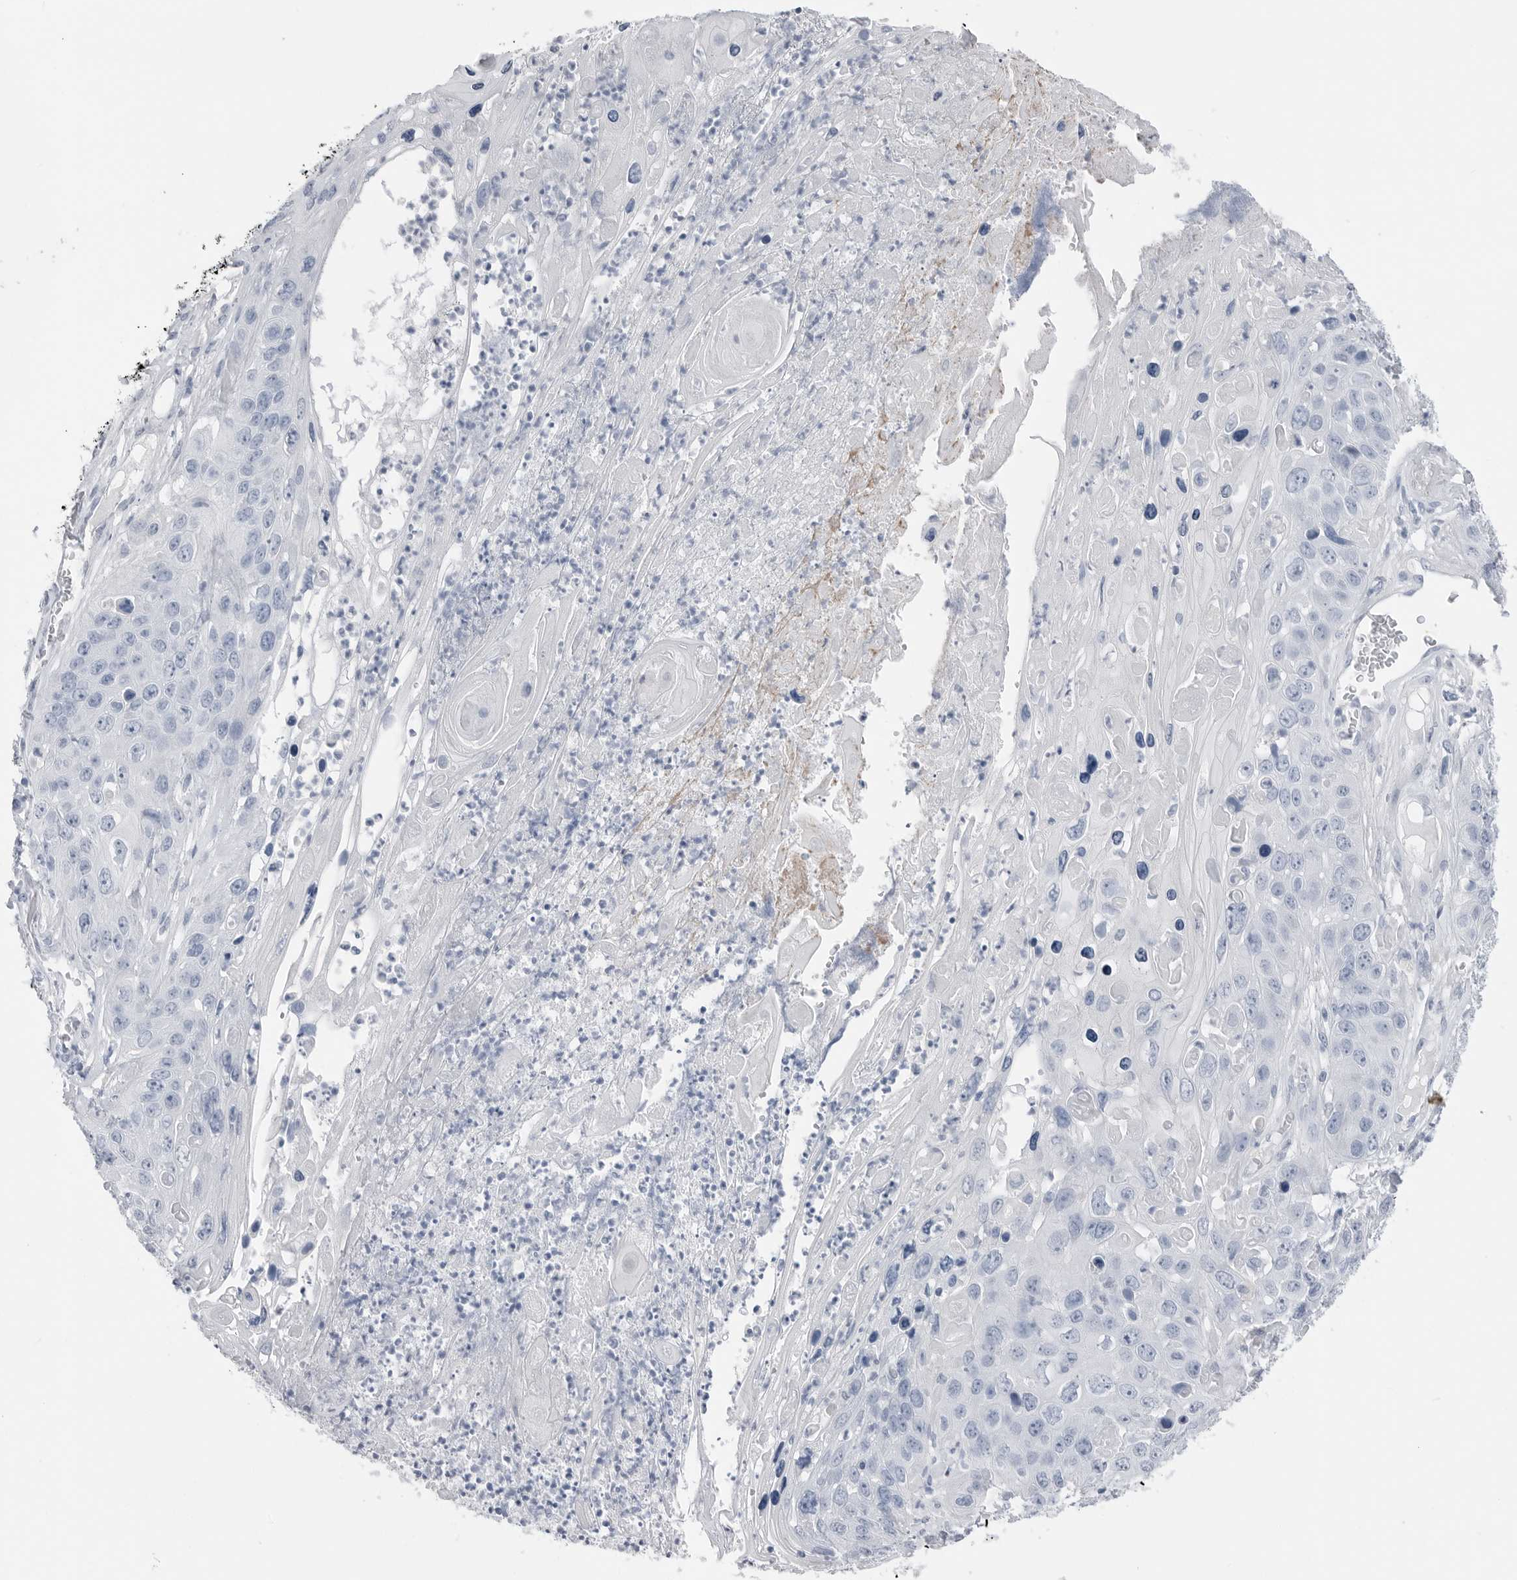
{"staining": {"intensity": "negative", "quantity": "none", "location": "none"}, "tissue": "skin cancer", "cell_type": "Tumor cells", "image_type": "cancer", "snomed": [{"axis": "morphology", "description": "Squamous cell carcinoma, NOS"}, {"axis": "topography", "description": "Skin"}], "caption": "Tumor cells are negative for protein expression in human skin squamous cell carcinoma.", "gene": "ABHD12", "patient": {"sex": "male", "age": 55}}